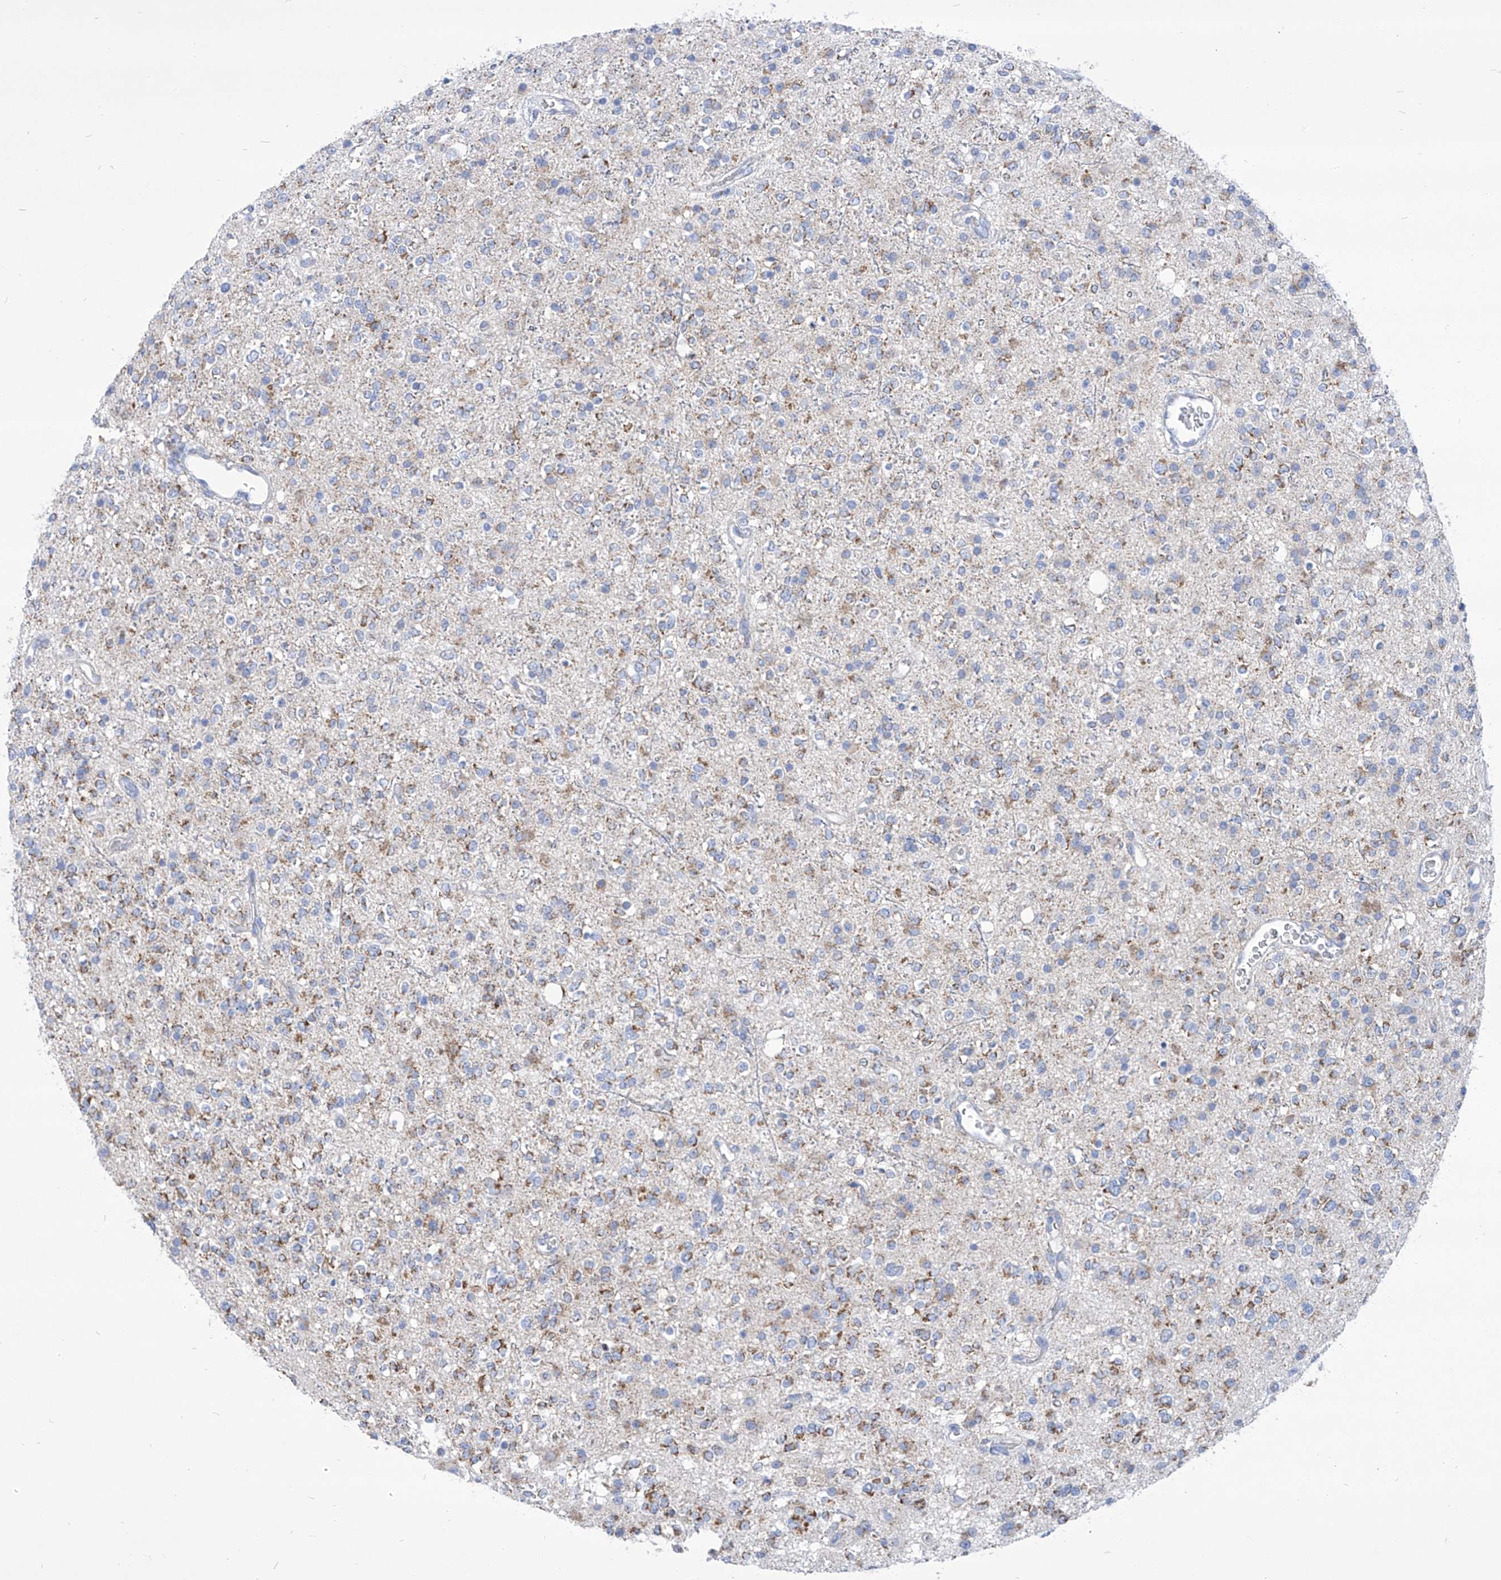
{"staining": {"intensity": "moderate", "quantity": "25%-75%", "location": "cytoplasmic/membranous"}, "tissue": "glioma", "cell_type": "Tumor cells", "image_type": "cancer", "snomed": [{"axis": "morphology", "description": "Glioma, malignant, High grade"}, {"axis": "topography", "description": "Brain"}], "caption": "Immunohistochemical staining of malignant high-grade glioma reveals medium levels of moderate cytoplasmic/membranous protein staining in about 25%-75% of tumor cells.", "gene": "COQ3", "patient": {"sex": "male", "age": 34}}